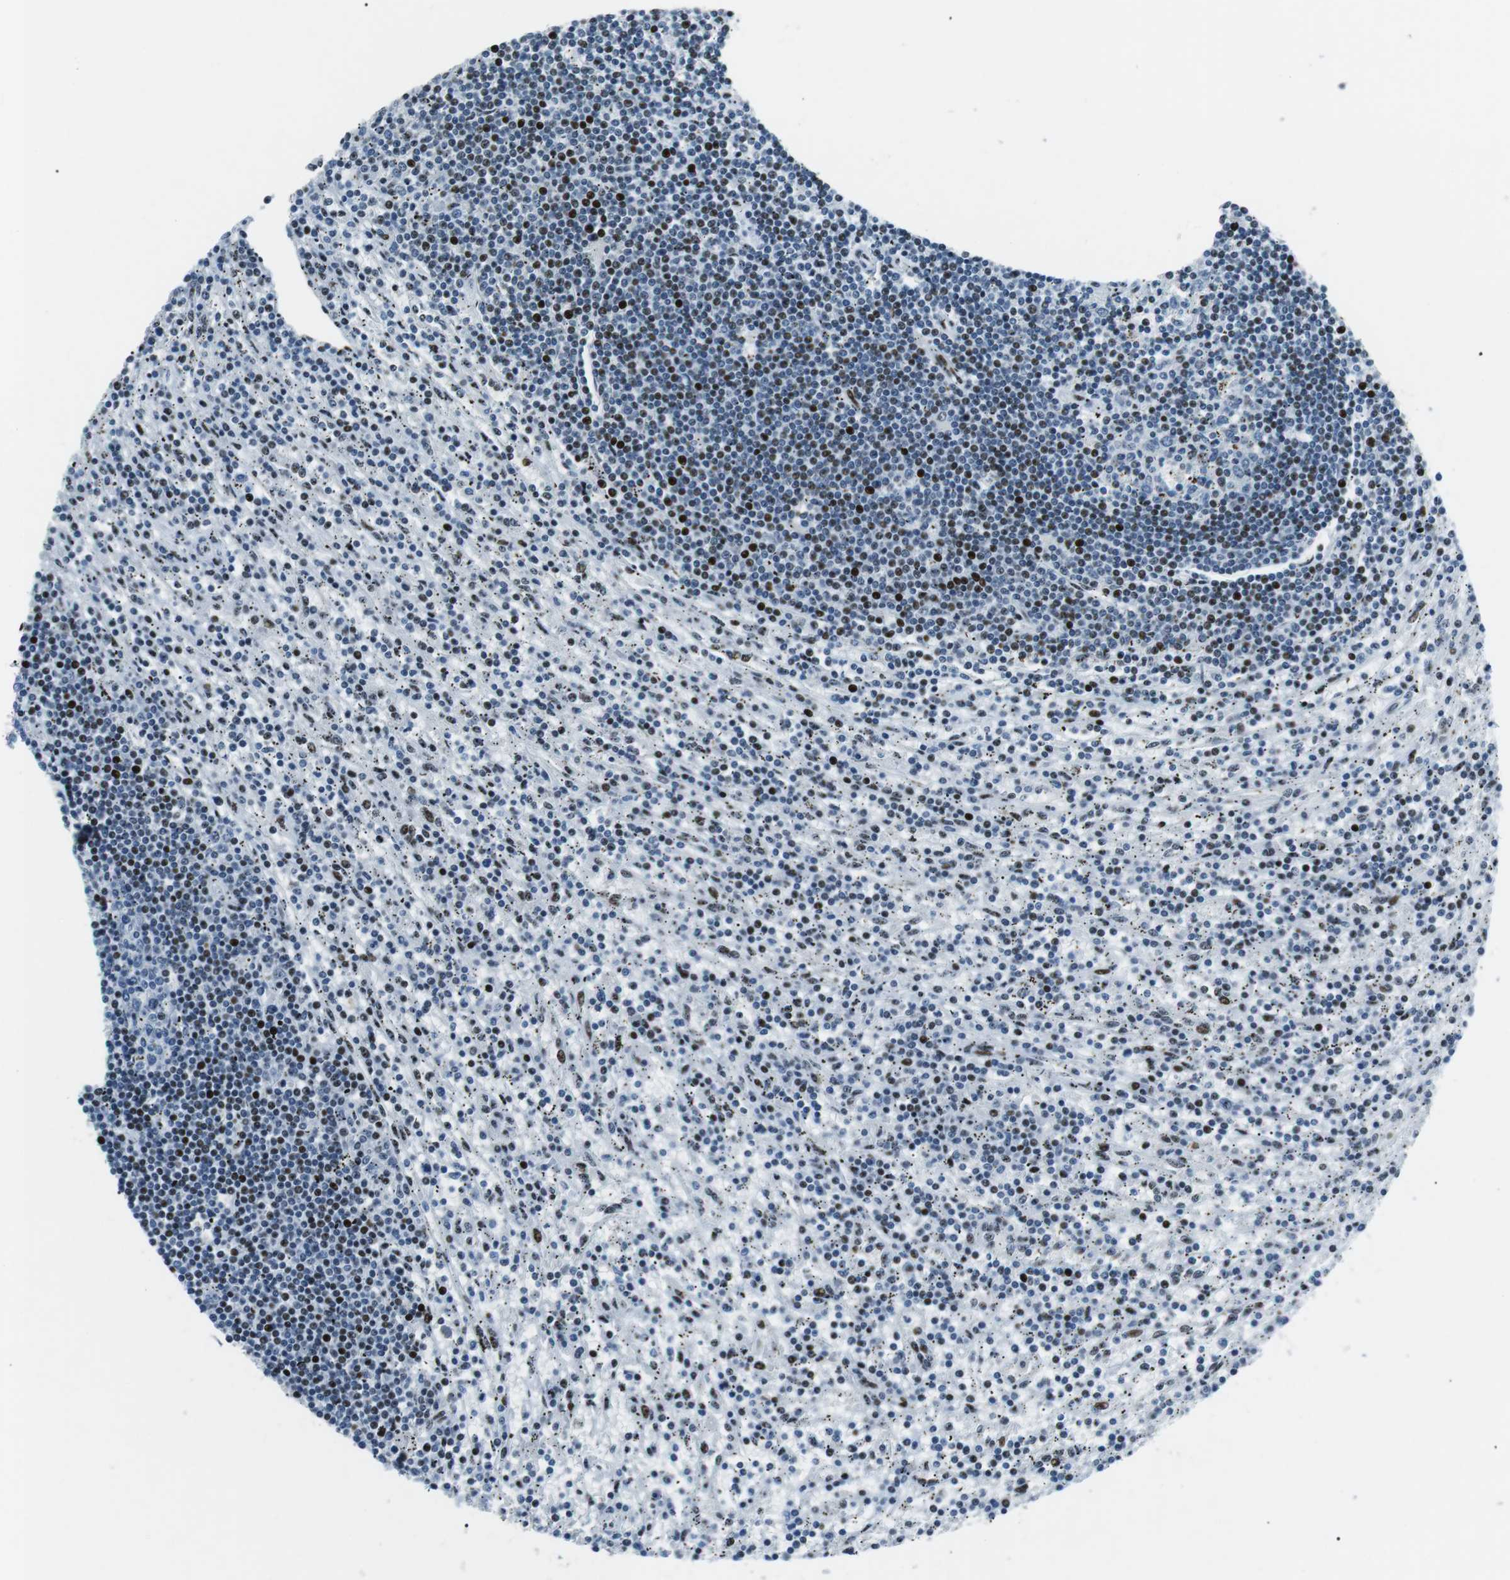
{"staining": {"intensity": "strong", "quantity": "<25%", "location": "nuclear"}, "tissue": "lymphoma", "cell_type": "Tumor cells", "image_type": "cancer", "snomed": [{"axis": "morphology", "description": "Malignant lymphoma, non-Hodgkin's type, Low grade"}, {"axis": "topography", "description": "Spleen"}], "caption": "A histopathology image of human malignant lymphoma, non-Hodgkin's type (low-grade) stained for a protein displays strong nuclear brown staining in tumor cells.", "gene": "PML", "patient": {"sex": "male", "age": 76}}